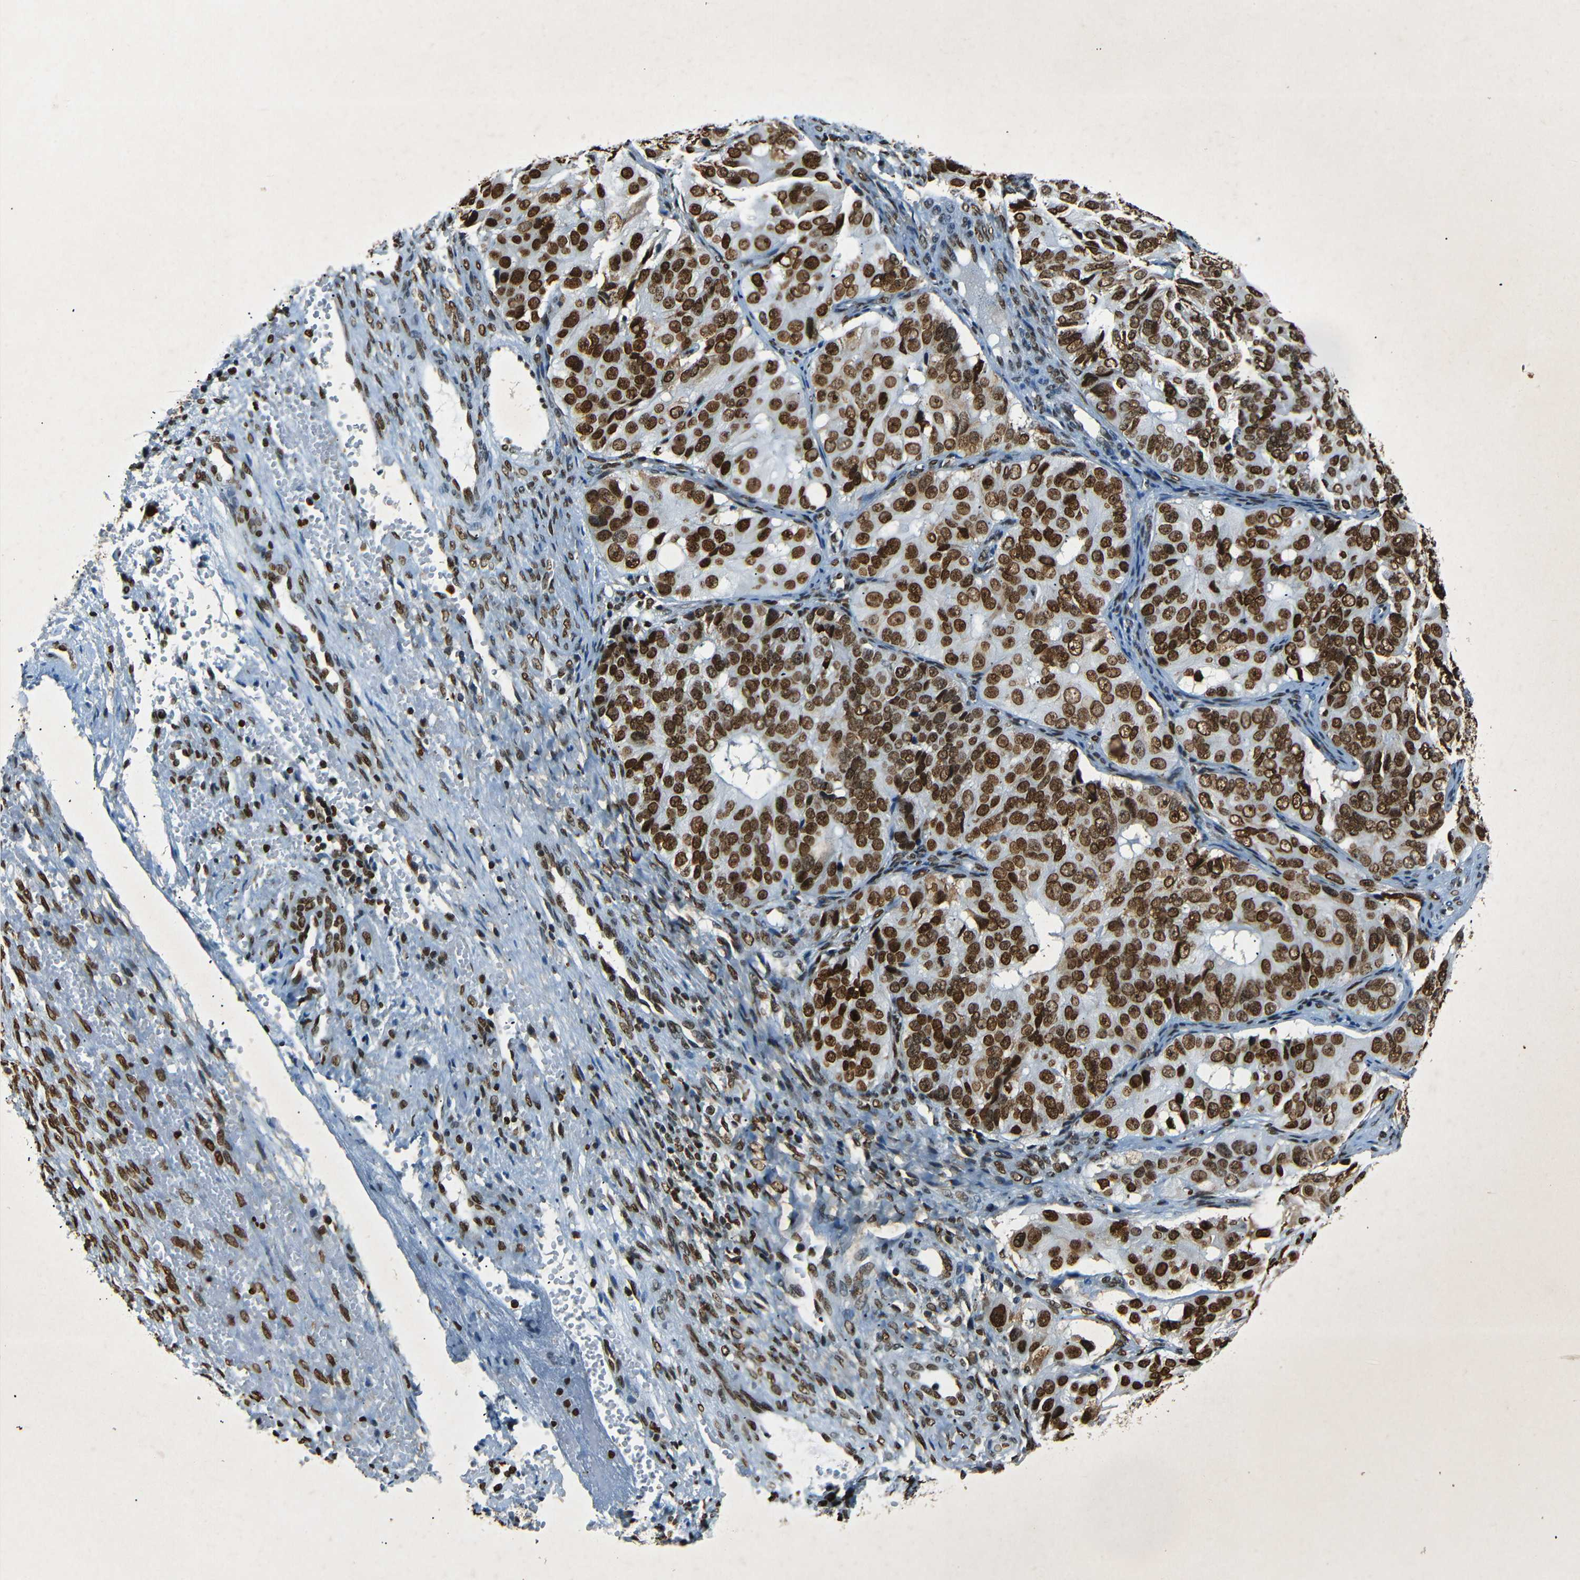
{"staining": {"intensity": "strong", "quantity": ">75%", "location": "nuclear"}, "tissue": "ovarian cancer", "cell_type": "Tumor cells", "image_type": "cancer", "snomed": [{"axis": "morphology", "description": "Carcinoma, endometroid"}, {"axis": "topography", "description": "Ovary"}], "caption": "A high amount of strong nuclear positivity is present in about >75% of tumor cells in ovarian cancer tissue.", "gene": "HMGN1", "patient": {"sex": "female", "age": 51}}